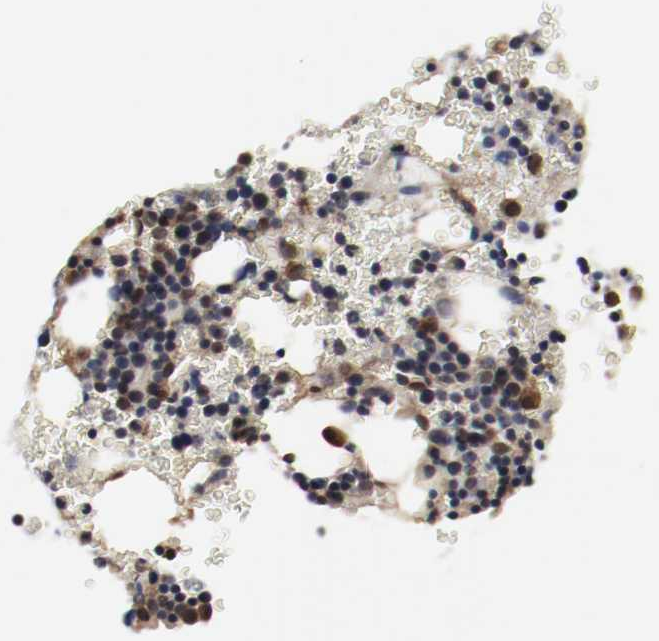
{"staining": {"intensity": "moderate", "quantity": "25%-75%", "location": "cytoplasmic/membranous,nuclear"}, "tissue": "bone marrow", "cell_type": "Hematopoietic cells", "image_type": "normal", "snomed": [{"axis": "morphology", "description": "Normal tissue, NOS"}, {"axis": "morphology", "description": "Inflammation, NOS"}, {"axis": "topography", "description": "Bone marrow"}], "caption": "Immunohistochemistry micrograph of unremarkable human bone marrow stained for a protein (brown), which shows medium levels of moderate cytoplasmic/membranous,nuclear staining in approximately 25%-75% of hematopoietic cells.", "gene": "AFG3L2", "patient": {"sex": "male", "age": 22}}